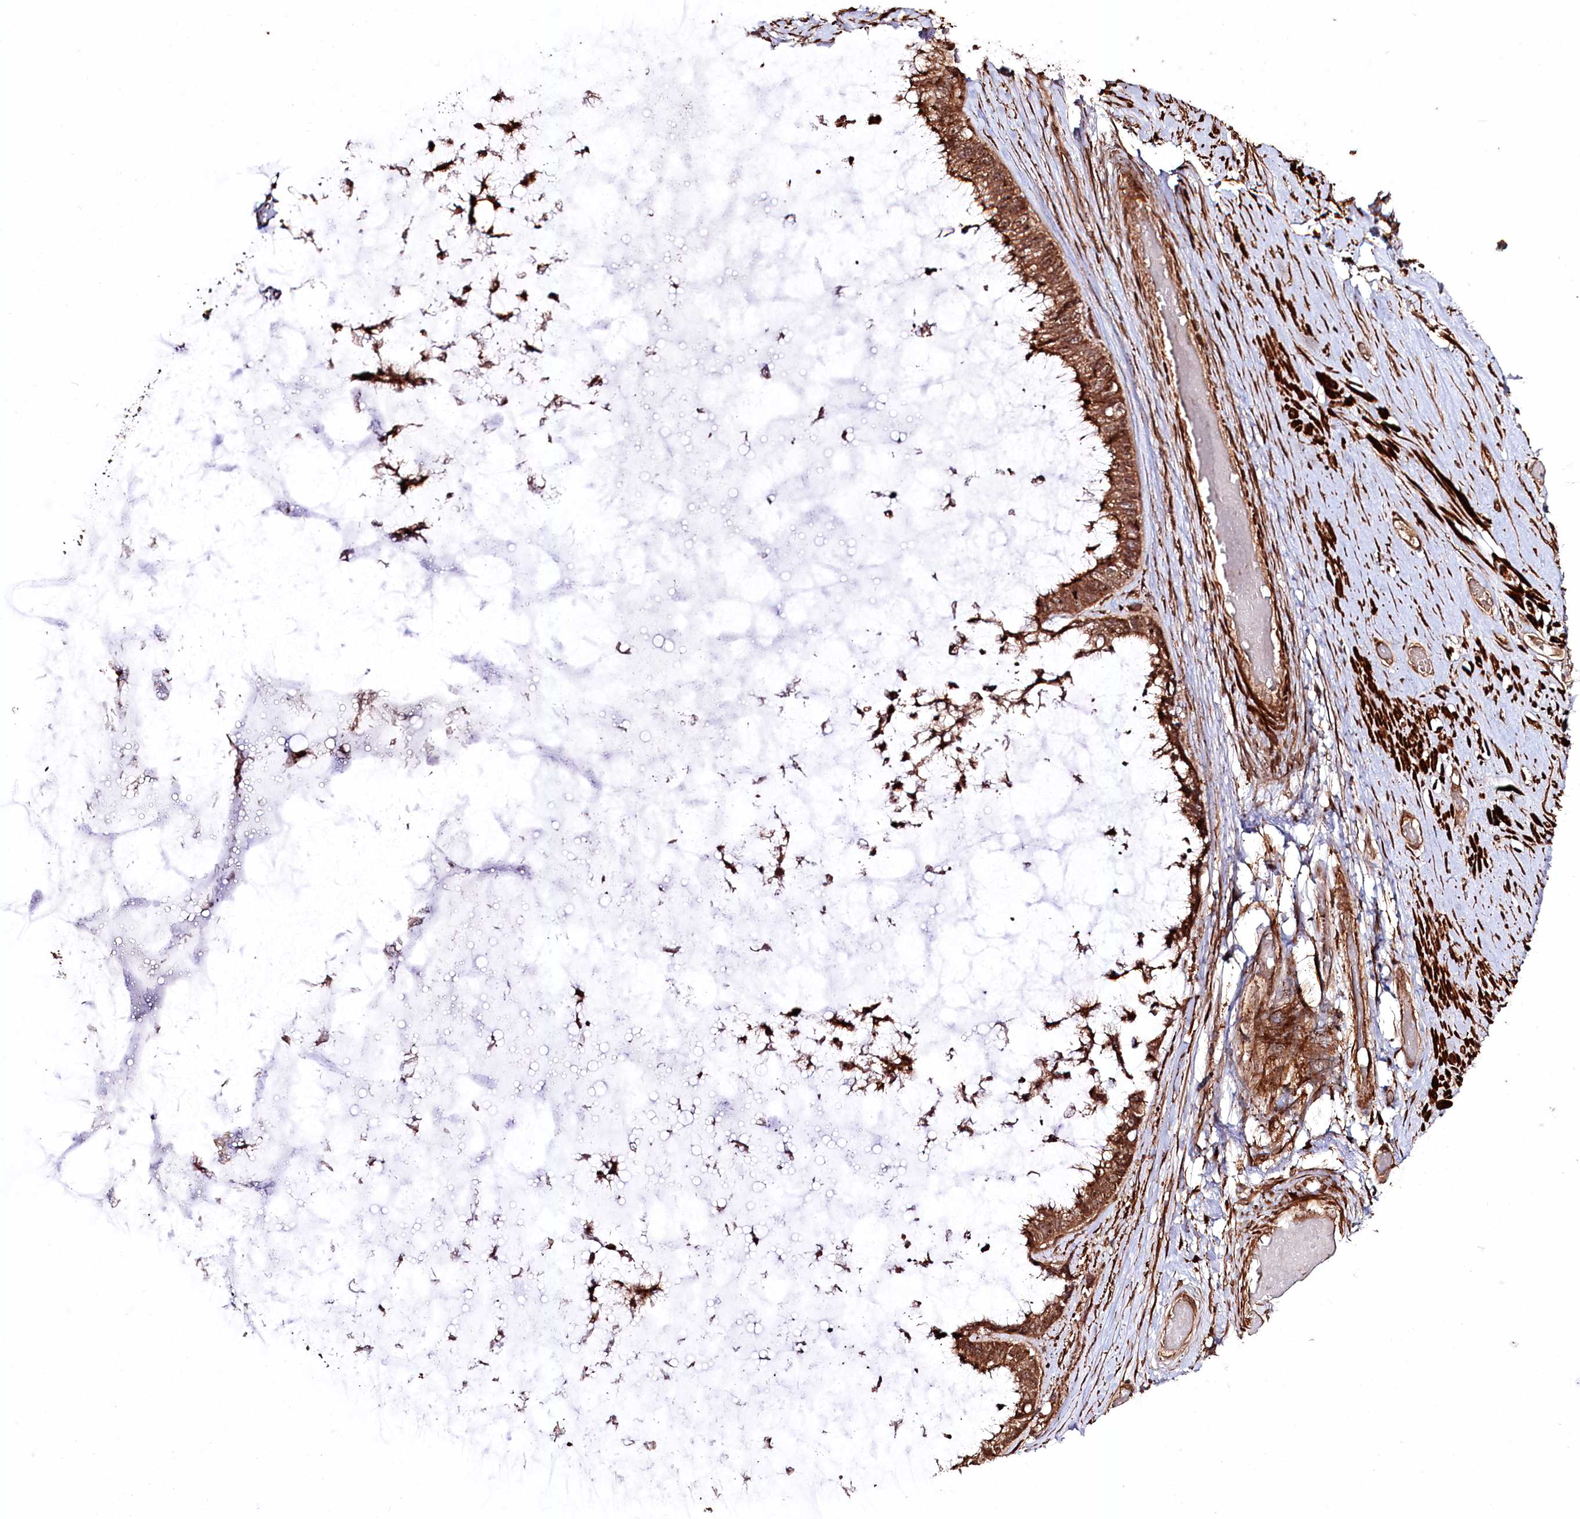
{"staining": {"intensity": "moderate", "quantity": ">75%", "location": "cytoplasmic/membranous"}, "tissue": "ovarian cancer", "cell_type": "Tumor cells", "image_type": "cancer", "snomed": [{"axis": "morphology", "description": "Cystadenocarcinoma, mucinous, NOS"}, {"axis": "topography", "description": "Ovary"}], "caption": "Immunohistochemistry (IHC) staining of ovarian cancer (mucinous cystadenocarcinoma), which reveals medium levels of moderate cytoplasmic/membranous expression in approximately >75% of tumor cells indicating moderate cytoplasmic/membranous protein positivity. The staining was performed using DAB (brown) for protein detection and nuclei were counterstained in hematoxylin (blue).", "gene": "REXO2", "patient": {"sex": "female", "age": 39}}